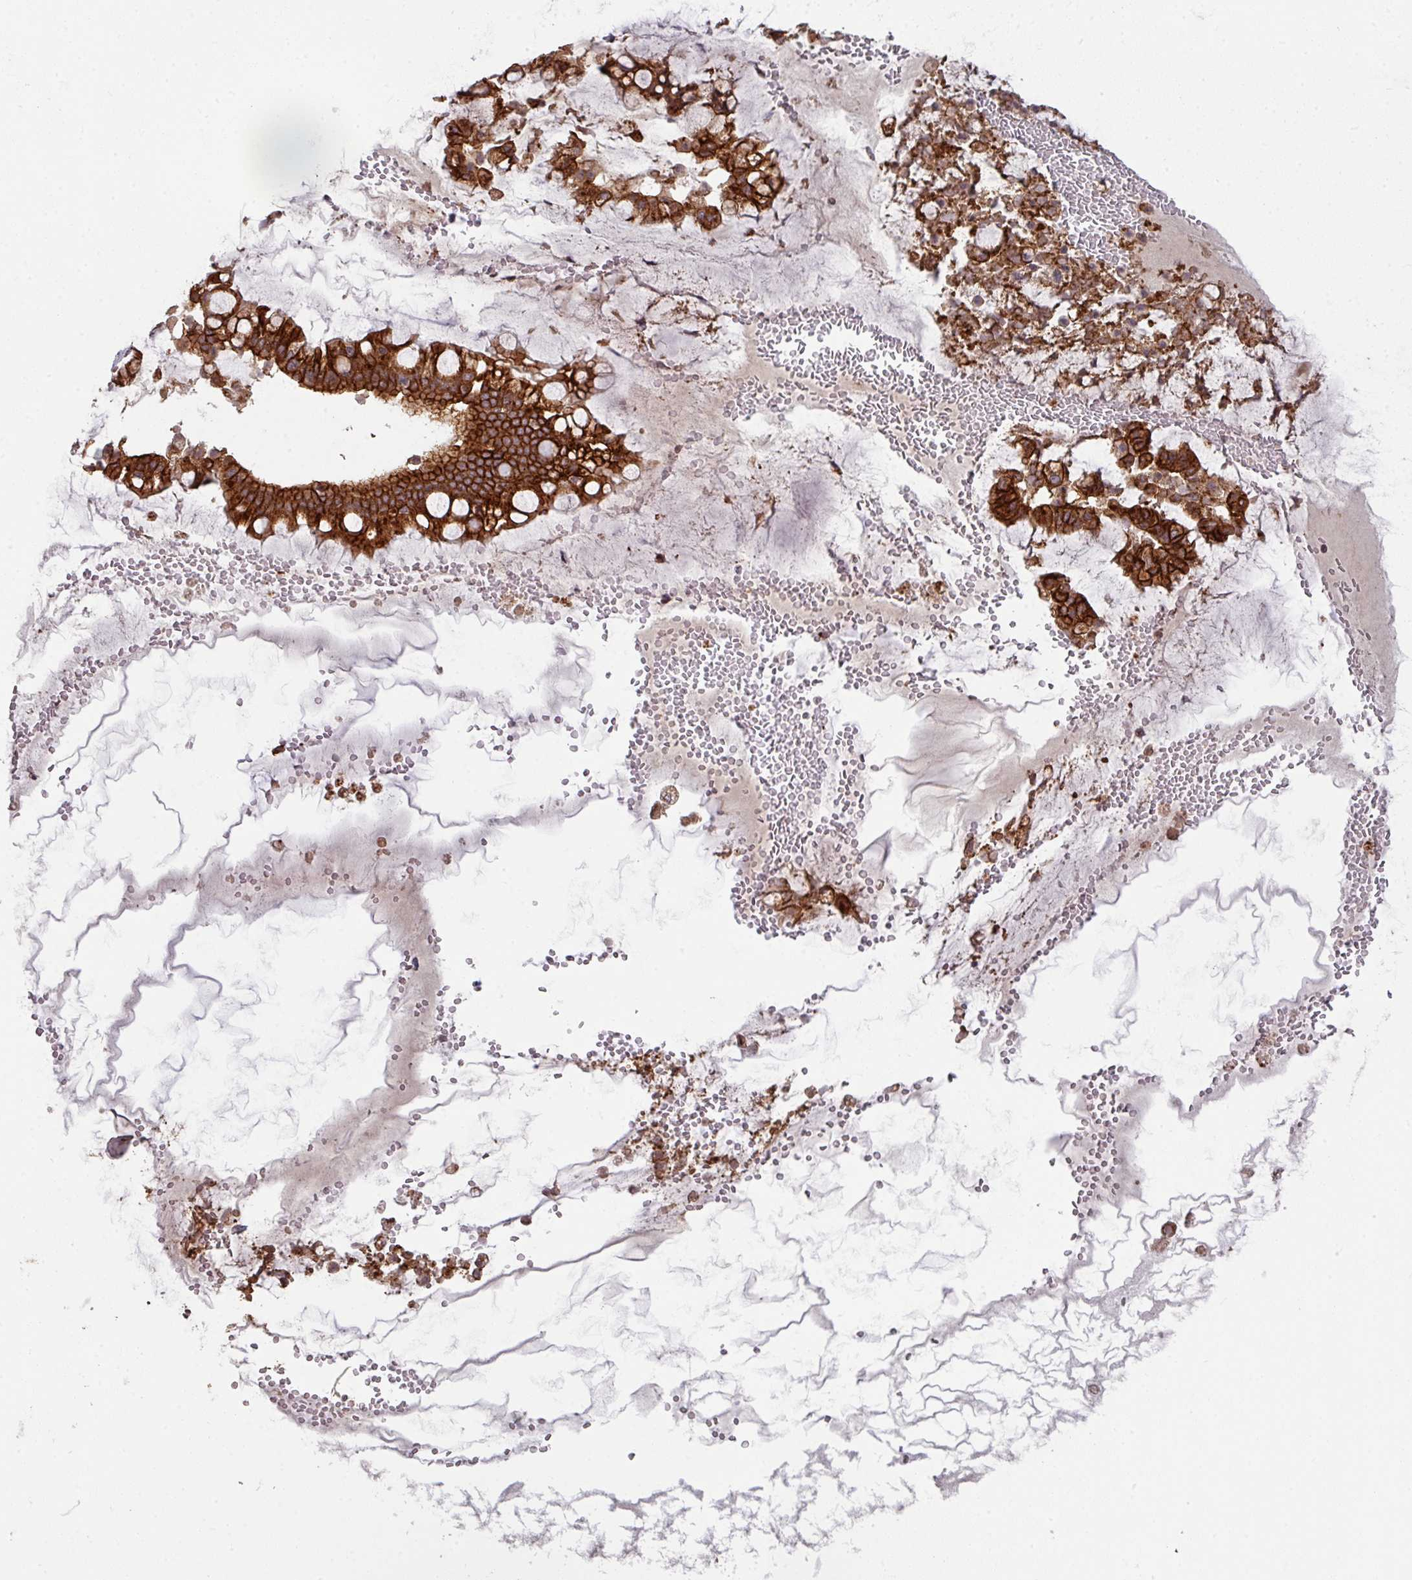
{"staining": {"intensity": "strong", "quantity": ">75%", "location": "cytoplasmic/membranous"}, "tissue": "ovarian cancer", "cell_type": "Tumor cells", "image_type": "cancer", "snomed": [{"axis": "morphology", "description": "Cystadenocarcinoma, mucinous, NOS"}, {"axis": "topography", "description": "Ovary"}], "caption": "A high amount of strong cytoplasmic/membranous staining is present in approximately >75% of tumor cells in mucinous cystadenocarcinoma (ovarian) tissue.", "gene": "CYFIP2", "patient": {"sex": "female", "age": 73}}